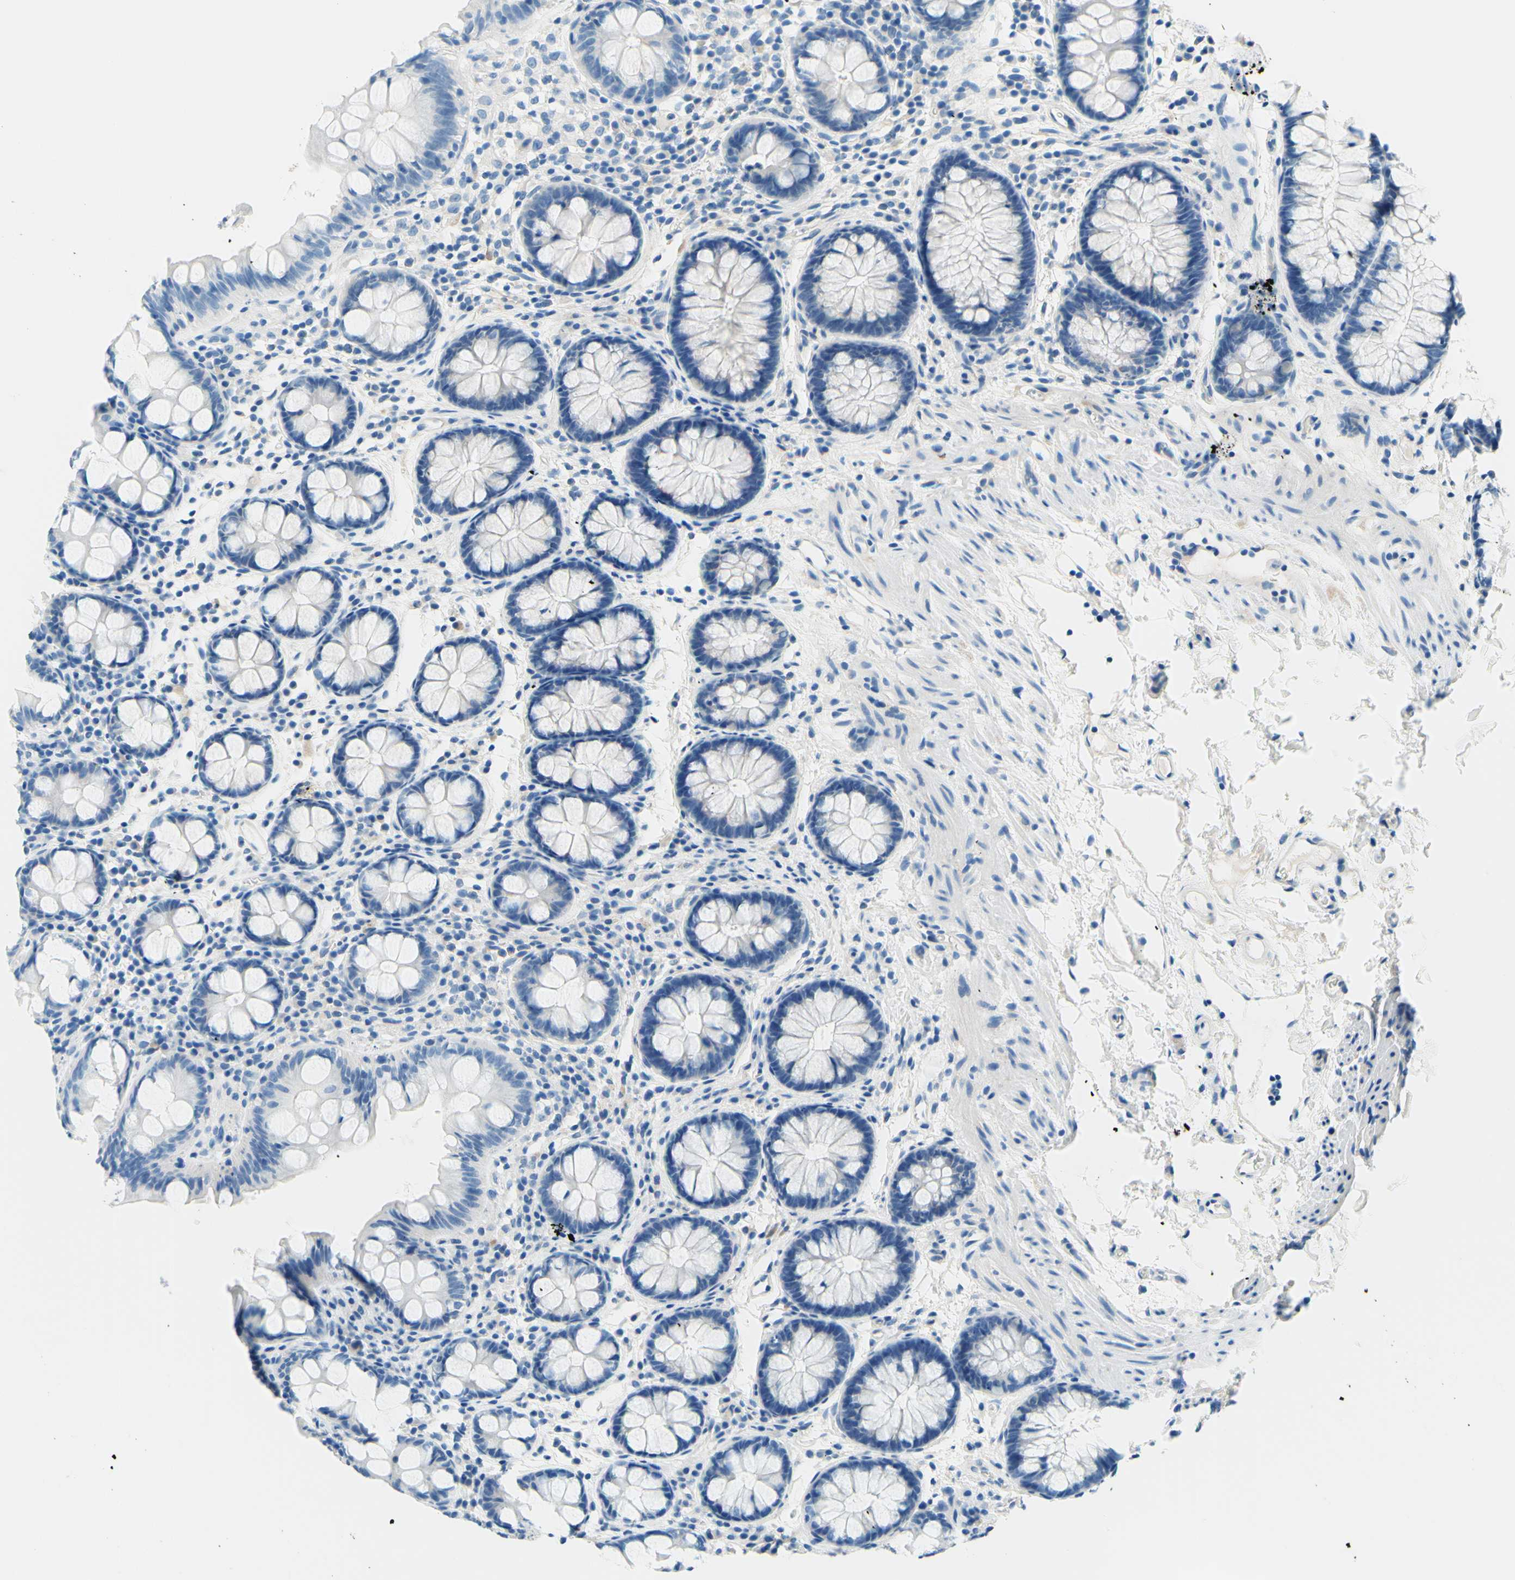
{"staining": {"intensity": "negative", "quantity": "none", "location": "none"}, "tissue": "colon", "cell_type": "Endothelial cells", "image_type": "normal", "snomed": [{"axis": "morphology", "description": "Normal tissue, NOS"}, {"axis": "topography", "description": "Colon"}], "caption": "Benign colon was stained to show a protein in brown. There is no significant staining in endothelial cells. The staining is performed using DAB (3,3'-diaminobenzidine) brown chromogen with nuclei counter-stained in using hematoxylin.", "gene": "PASD1", "patient": {"sex": "female", "age": 80}}